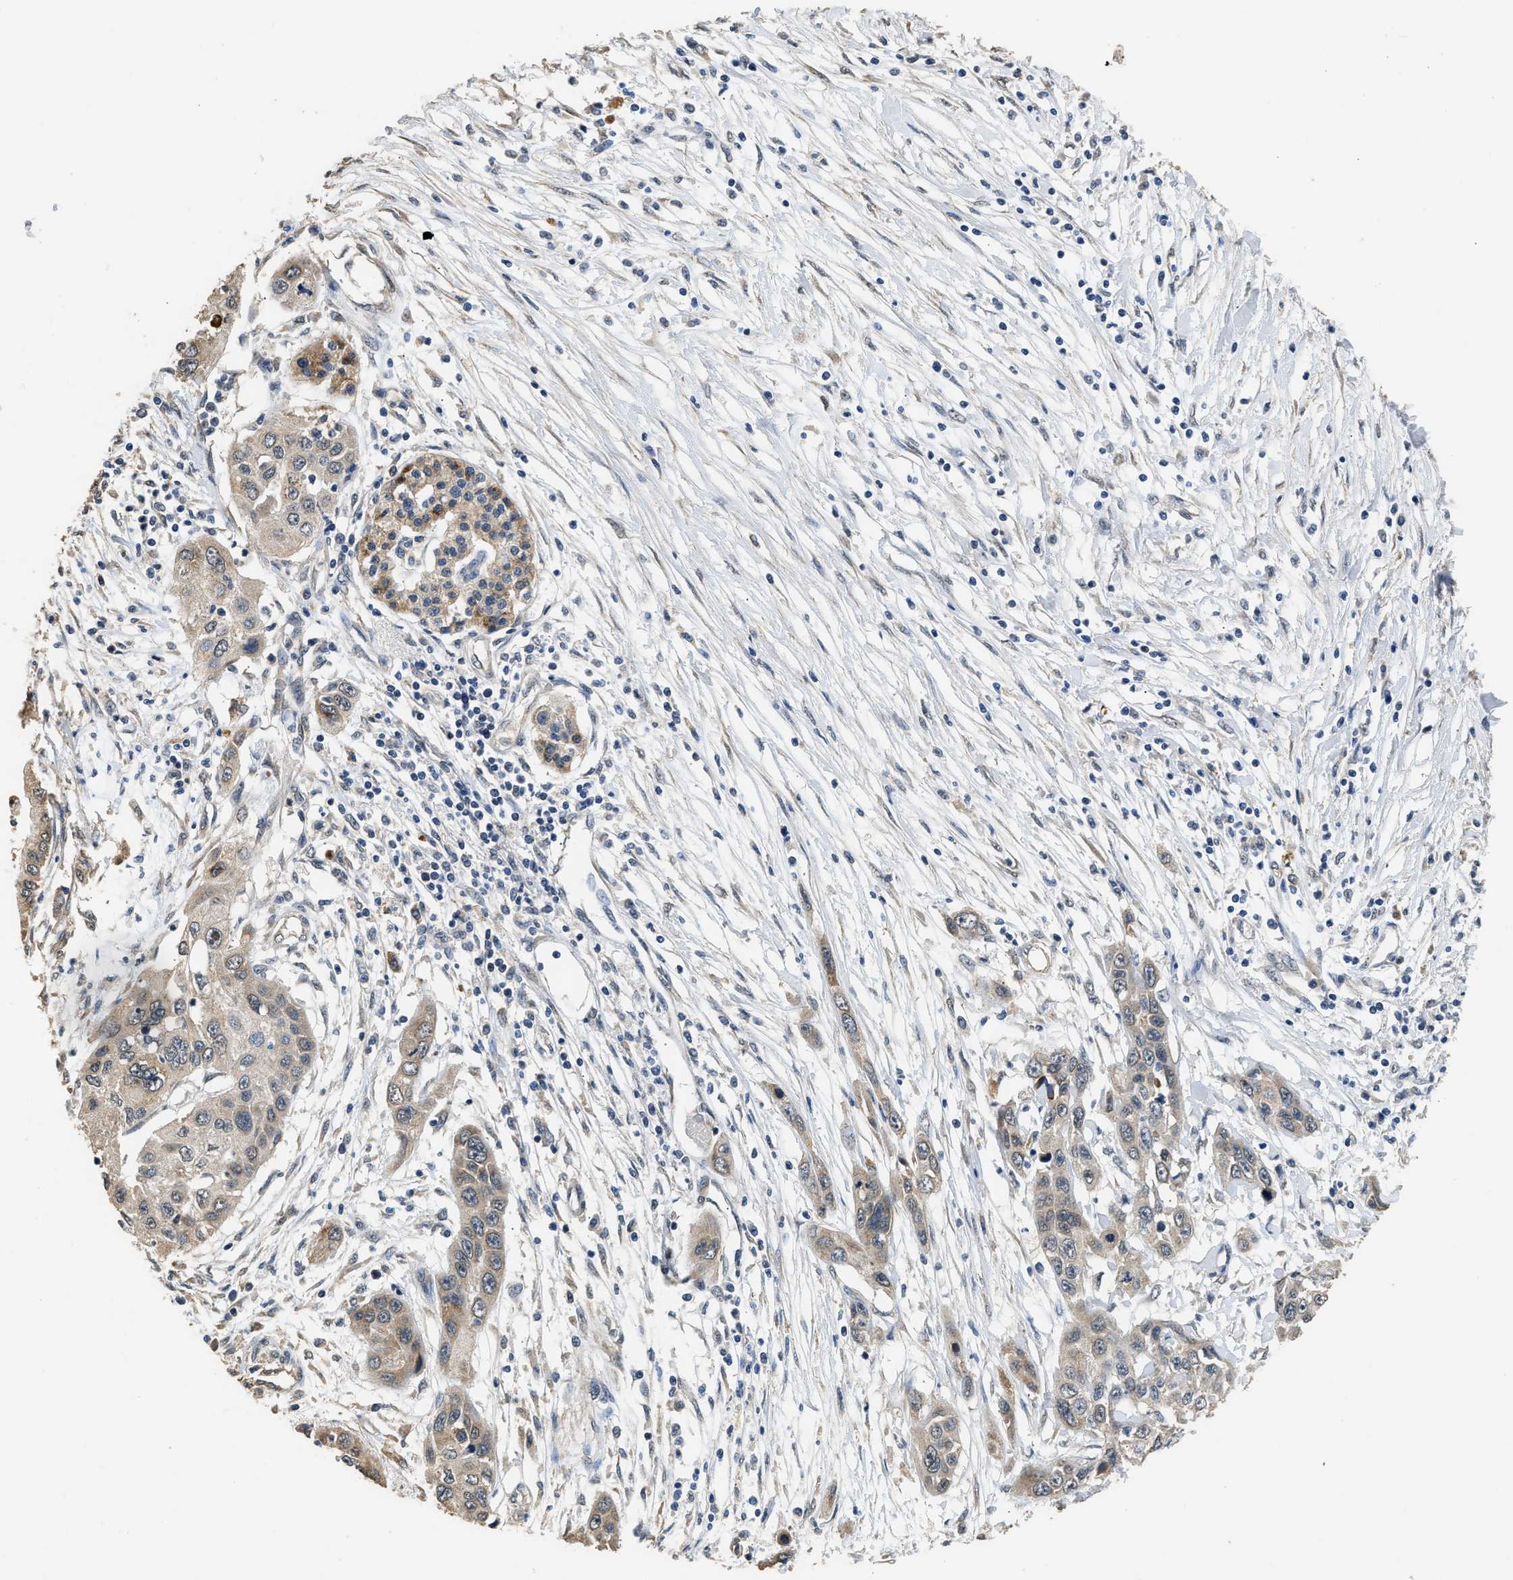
{"staining": {"intensity": "weak", "quantity": "25%-75%", "location": "cytoplasmic/membranous"}, "tissue": "pancreatic cancer", "cell_type": "Tumor cells", "image_type": "cancer", "snomed": [{"axis": "morphology", "description": "Adenocarcinoma, NOS"}, {"axis": "topography", "description": "Pancreas"}], "caption": "Immunohistochemical staining of human adenocarcinoma (pancreatic) reveals low levels of weak cytoplasmic/membranous protein positivity in approximately 25%-75% of tumor cells.", "gene": "SPINT2", "patient": {"sex": "female", "age": 70}}